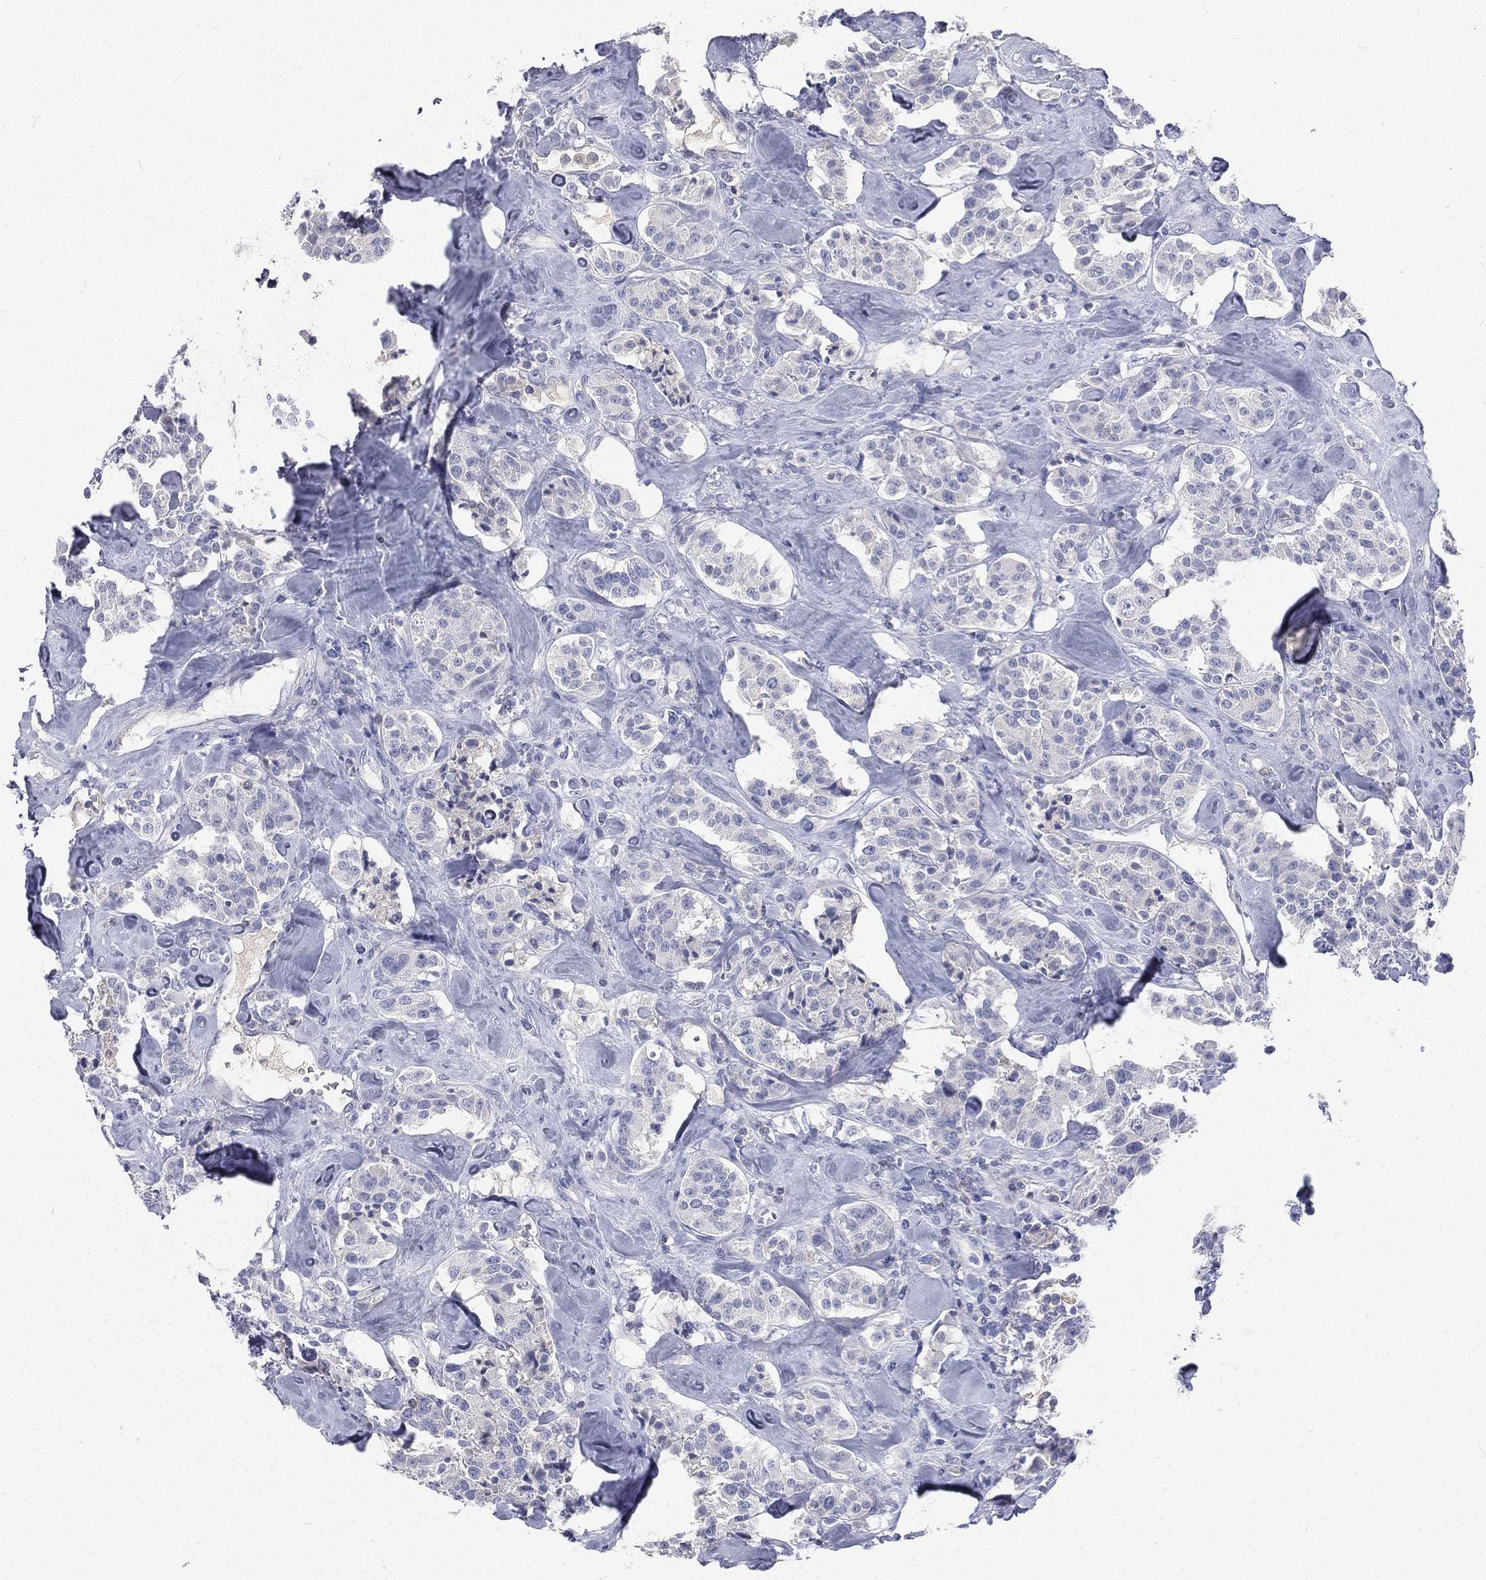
{"staining": {"intensity": "negative", "quantity": "none", "location": "none"}, "tissue": "carcinoid", "cell_type": "Tumor cells", "image_type": "cancer", "snomed": [{"axis": "morphology", "description": "Carcinoid, malignant, NOS"}, {"axis": "topography", "description": "Pancreas"}], "caption": "Immunohistochemistry photomicrograph of human carcinoid (malignant) stained for a protein (brown), which exhibits no staining in tumor cells.", "gene": "CD3D", "patient": {"sex": "male", "age": 41}}